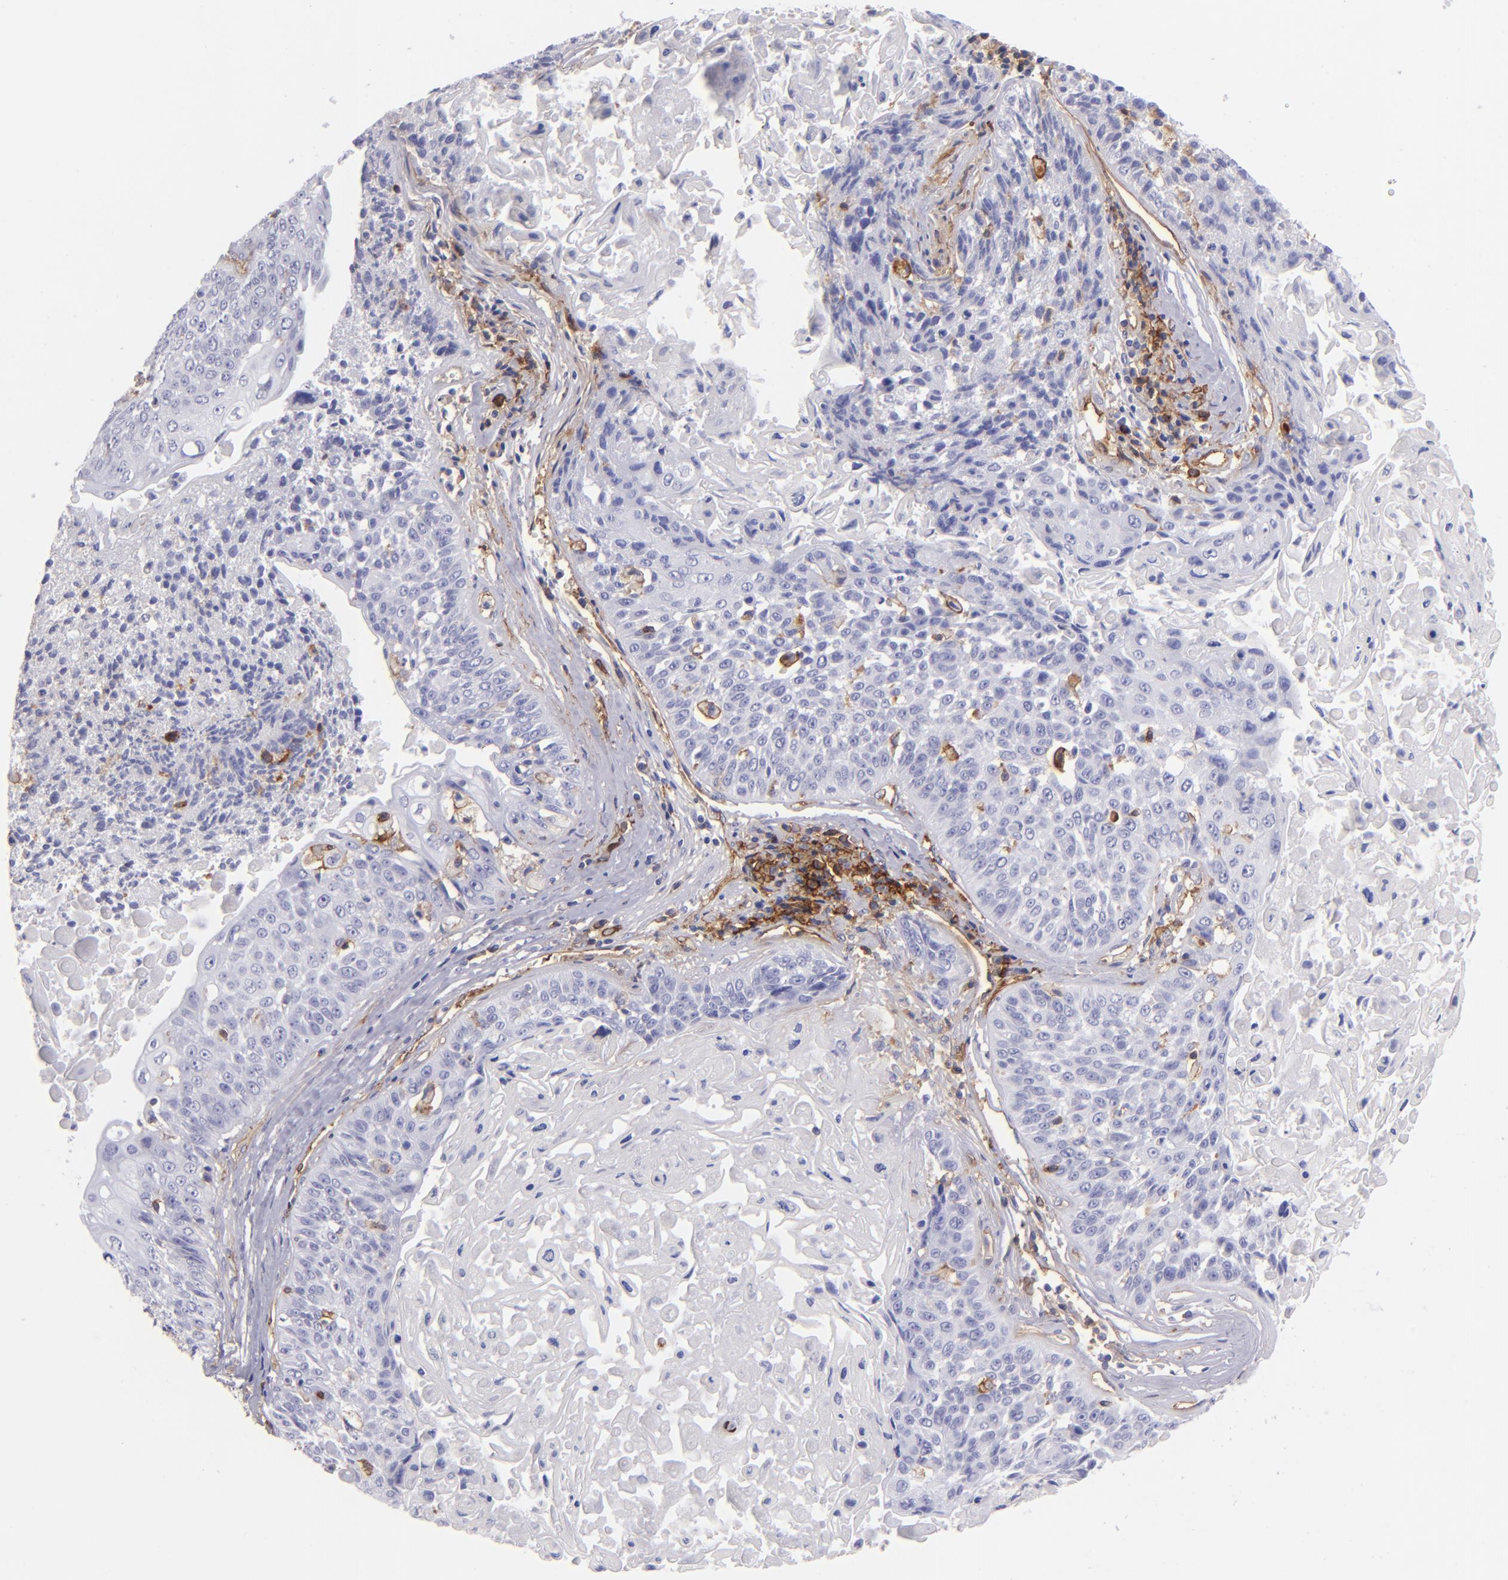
{"staining": {"intensity": "negative", "quantity": "none", "location": "none"}, "tissue": "lung cancer", "cell_type": "Tumor cells", "image_type": "cancer", "snomed": [{"axis": "morphology", "description": "Adenocarcinoma, NOS"}, {"axis": "topography", "description": "Lung"}], "caption": "Human lung cancer (adenocarcinoma) stained for a protein using immunohistochemistry reveals no staining in tumor cells.", "gene": "ENTPD1", "patient": {"sex": "male", "age": 60}}